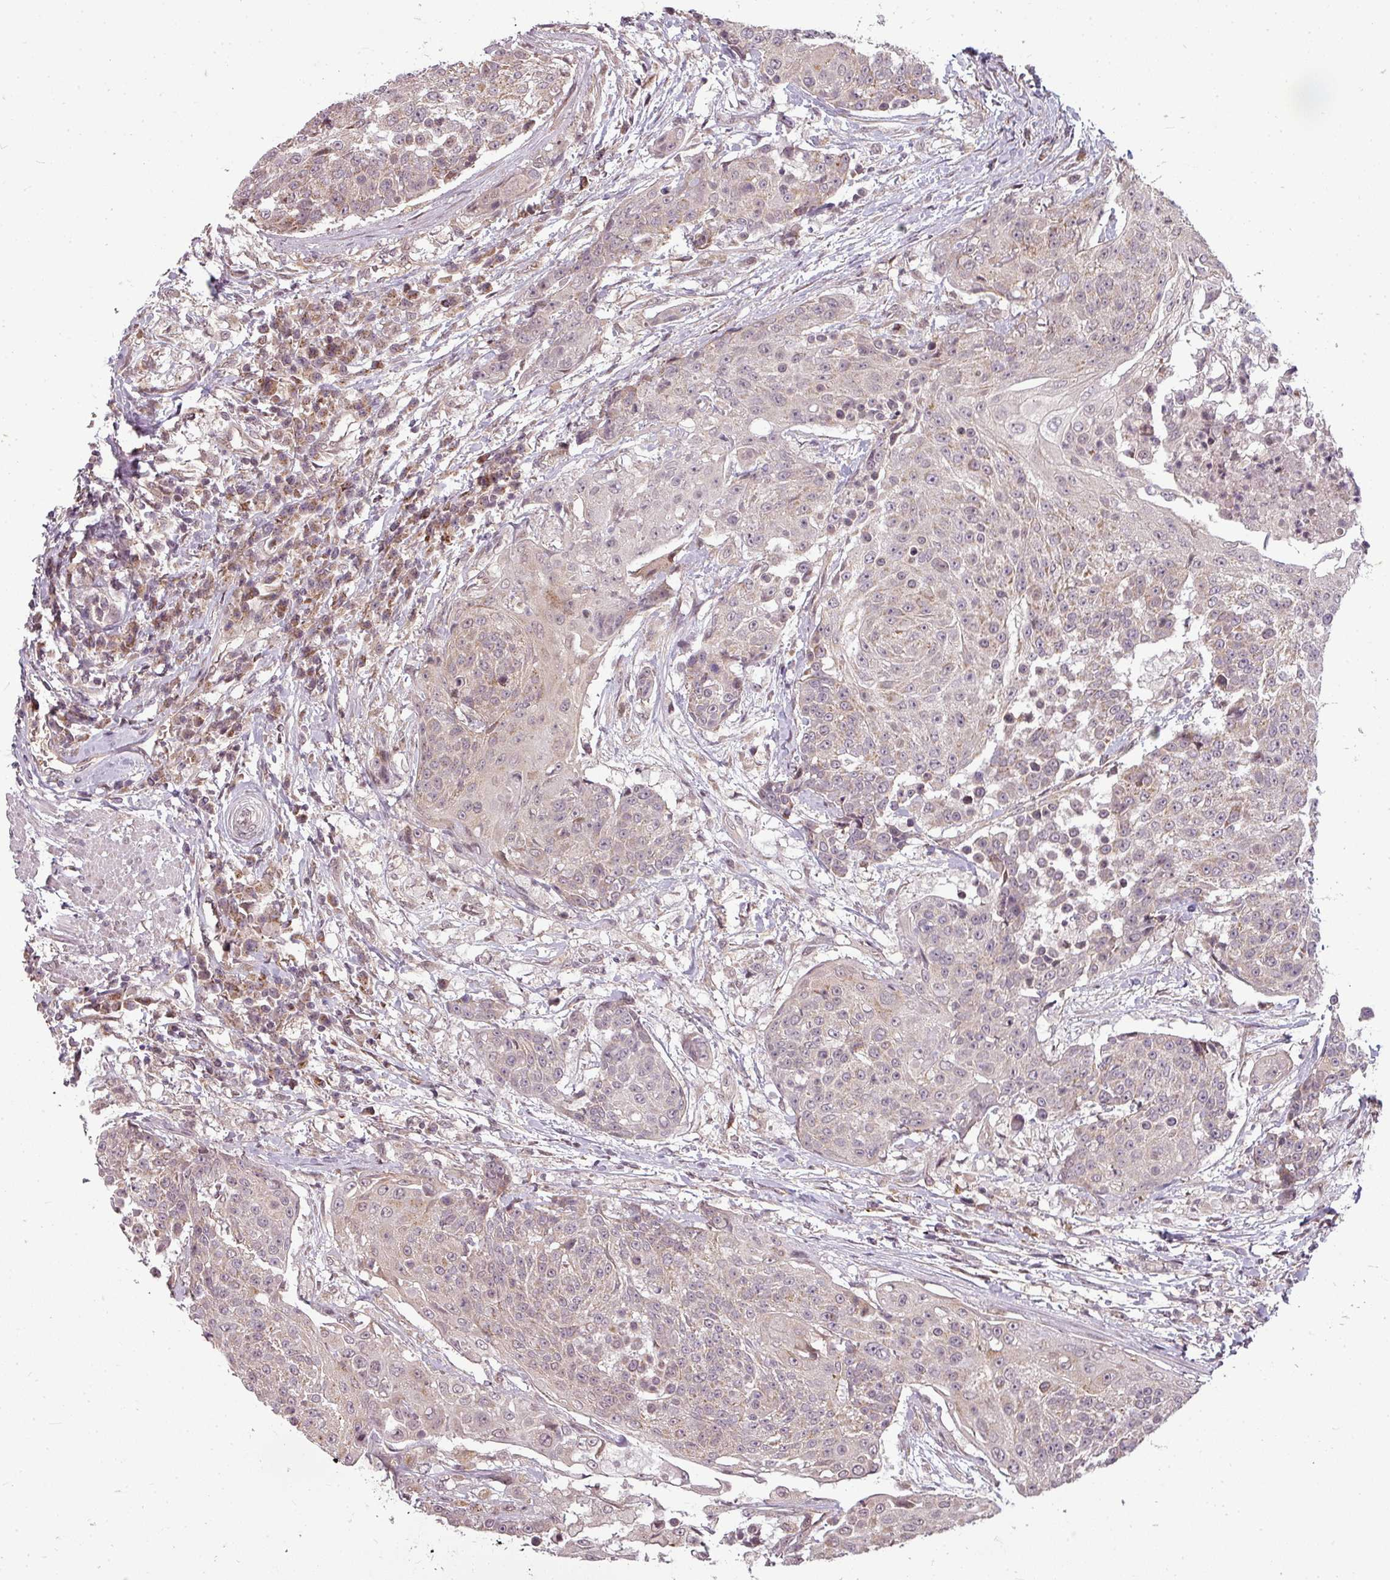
{"staining": {"intensity": "weak", "quantity": "<25%", "location": "cytoplasmic/membranous"}, "tissue": "urothelial cancer", "cell_type": "Tumor cells", "image_type": "cancer", "snomed": [{"axis": "morphology", "description": "Urothelial carcinoma, High grade"}, {"axis": "topography", "description": "Urinary bladder"}], "caption": "This image is of high-grade urothelial carcinoma stained with IHC to label a protein in brown with the nuclei are counter-stained blue. There is no positivity in tumor cells.", "gene": "CLIC1", "patient": {"sex": "female", "age": 63}}